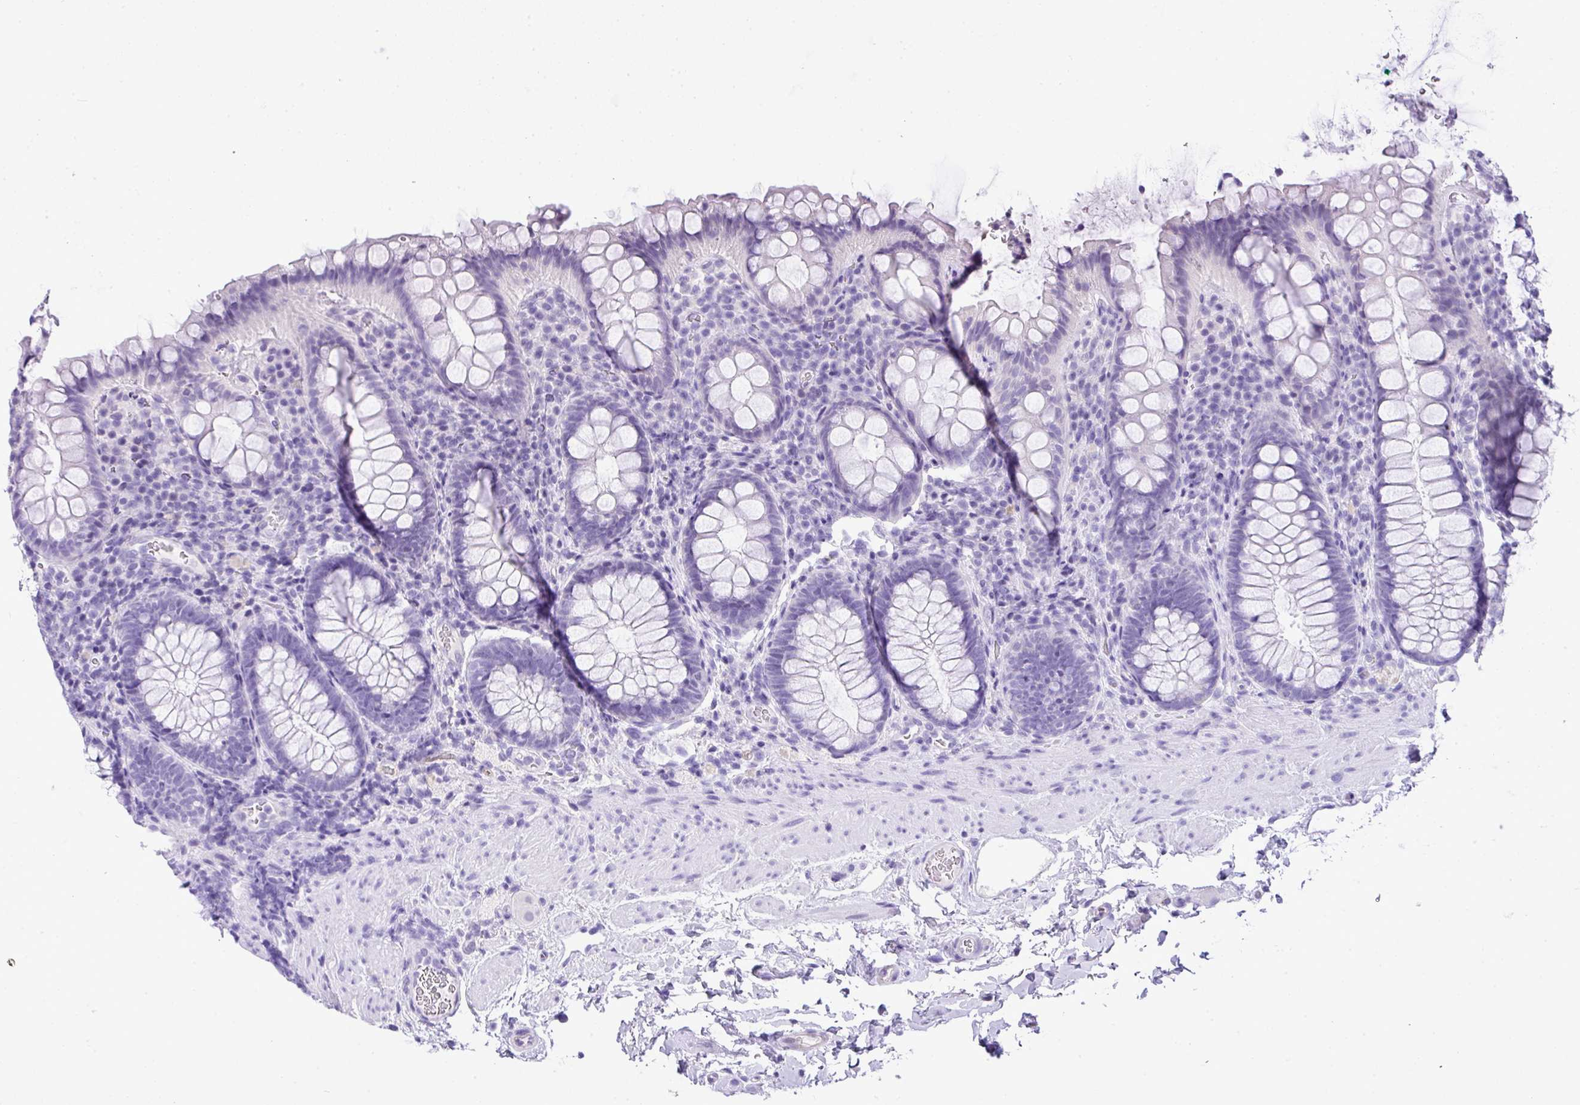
{"staining": {"intensity": "negative", "quantity": "none", "location": "none"}, "tissue": "rectum", "cell_type": "Glandular cells", "image_type": "normal", "snomed": [{"axis": "morphology", "description": "Normal tissue, NOS"}, {"axis": "topography", "description": "Rectum"}], "caption": "An IHC histopathology image of unremarkable rectum is shown. There is no staining in glandular cells of rectum.", "gene": "MUC21", "patient": {"sex": "female", "age": 69}}